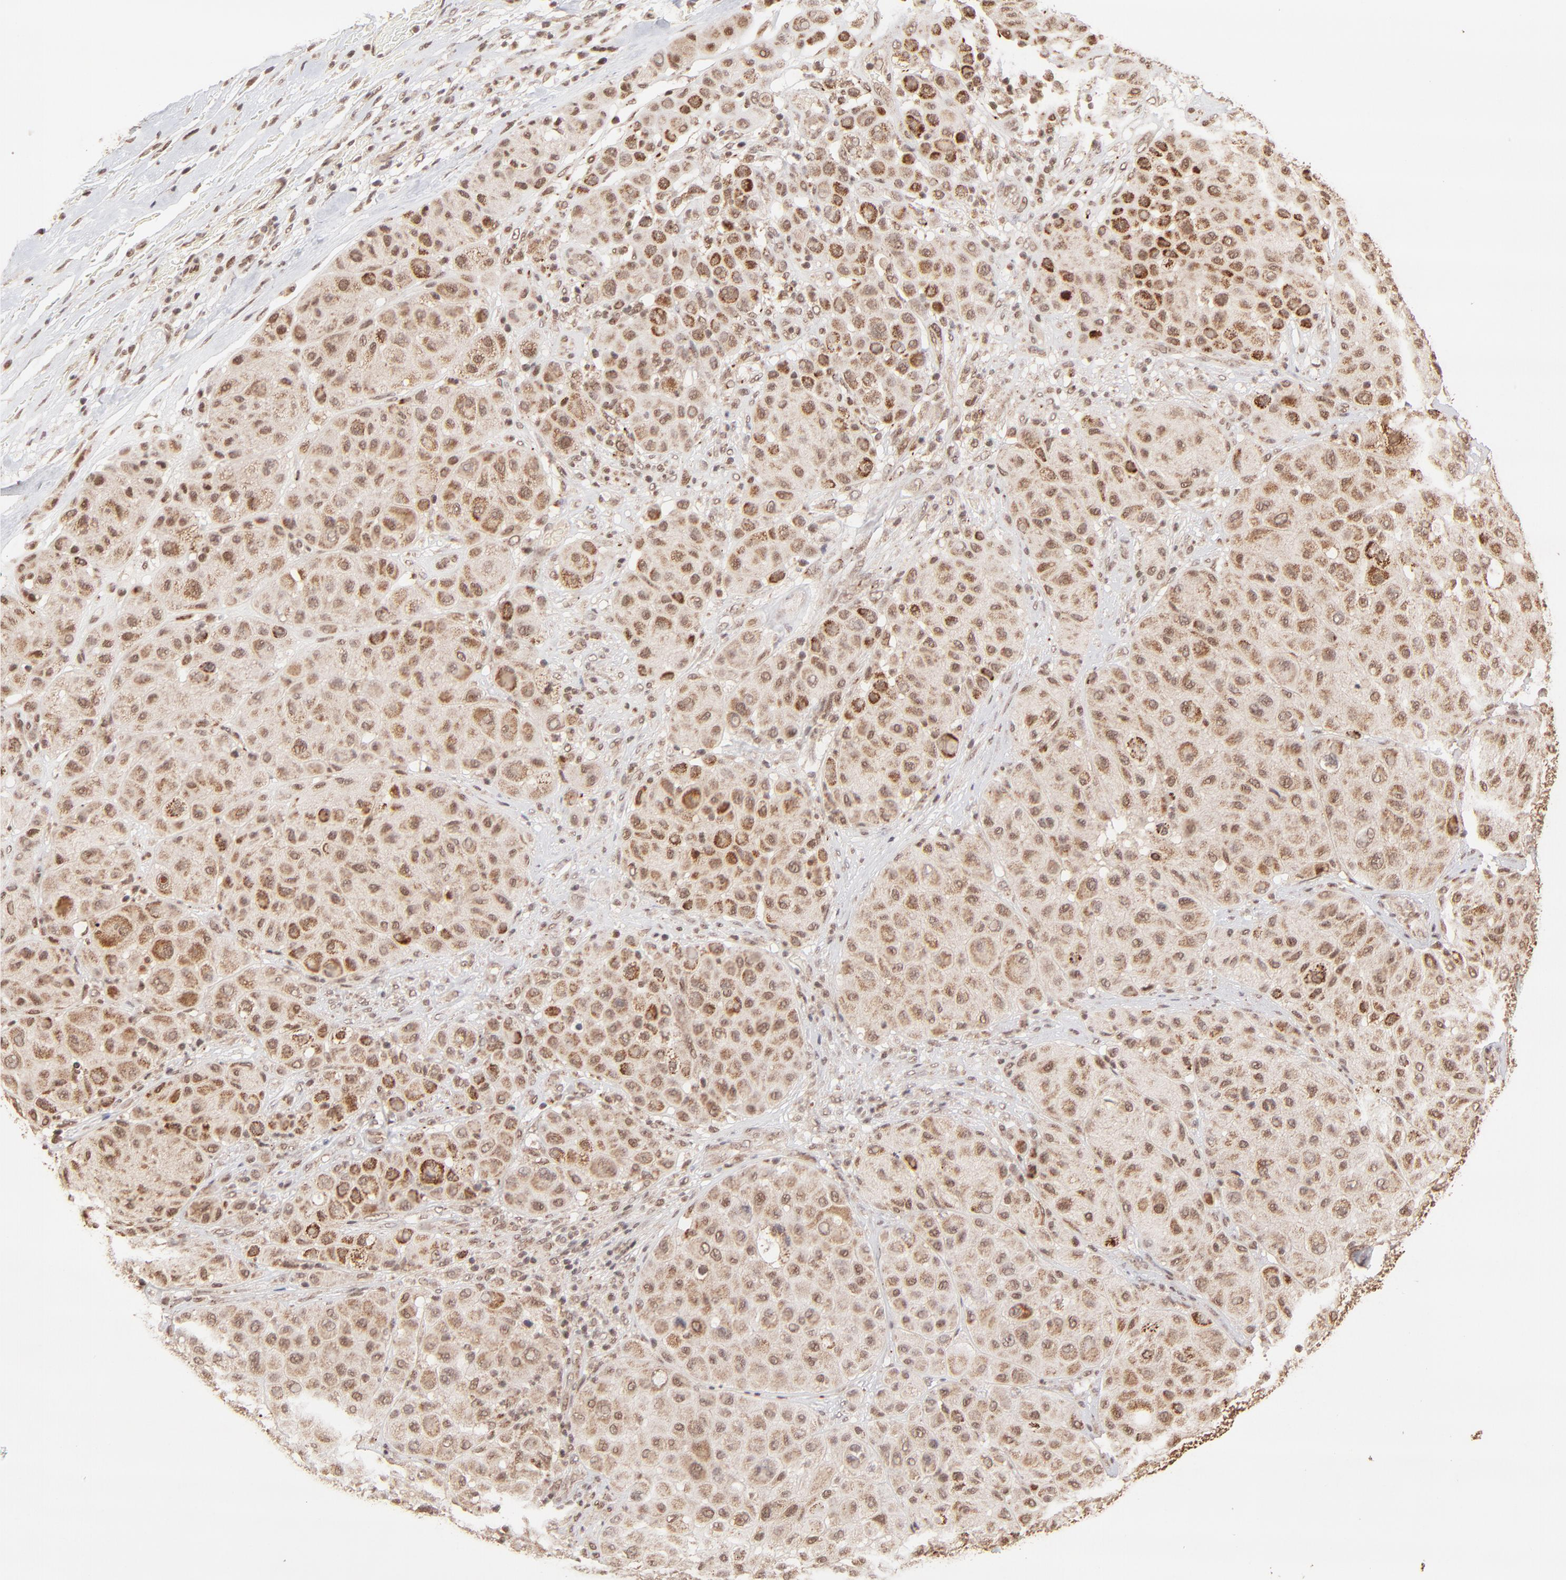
{"staining": {"intensity": "moderate", "quantity": ">75%", "location": "cytoplasmic/membranous"}, "tissue": "melanoma", "cell_type": "Tumor cells", "image_type": "cancer", "snomed": [{"axis": "morphology", "description": "Normal tissue, NOS"}, {"axis": "morphology", "description": "Malignant melanoma, Metastatic site"}, {"axis": "topography", "description": "Skin"}], "caption": "High-power microscopy captured an immunohistochemistry histopathology image of malignant melanoma (metastatic site), revealing moderate cytoplasmic/membranous positivity in approximately >75% of tumor cells.", "gene": "MED15", "patient": {"sex": "male", "age": 41}}